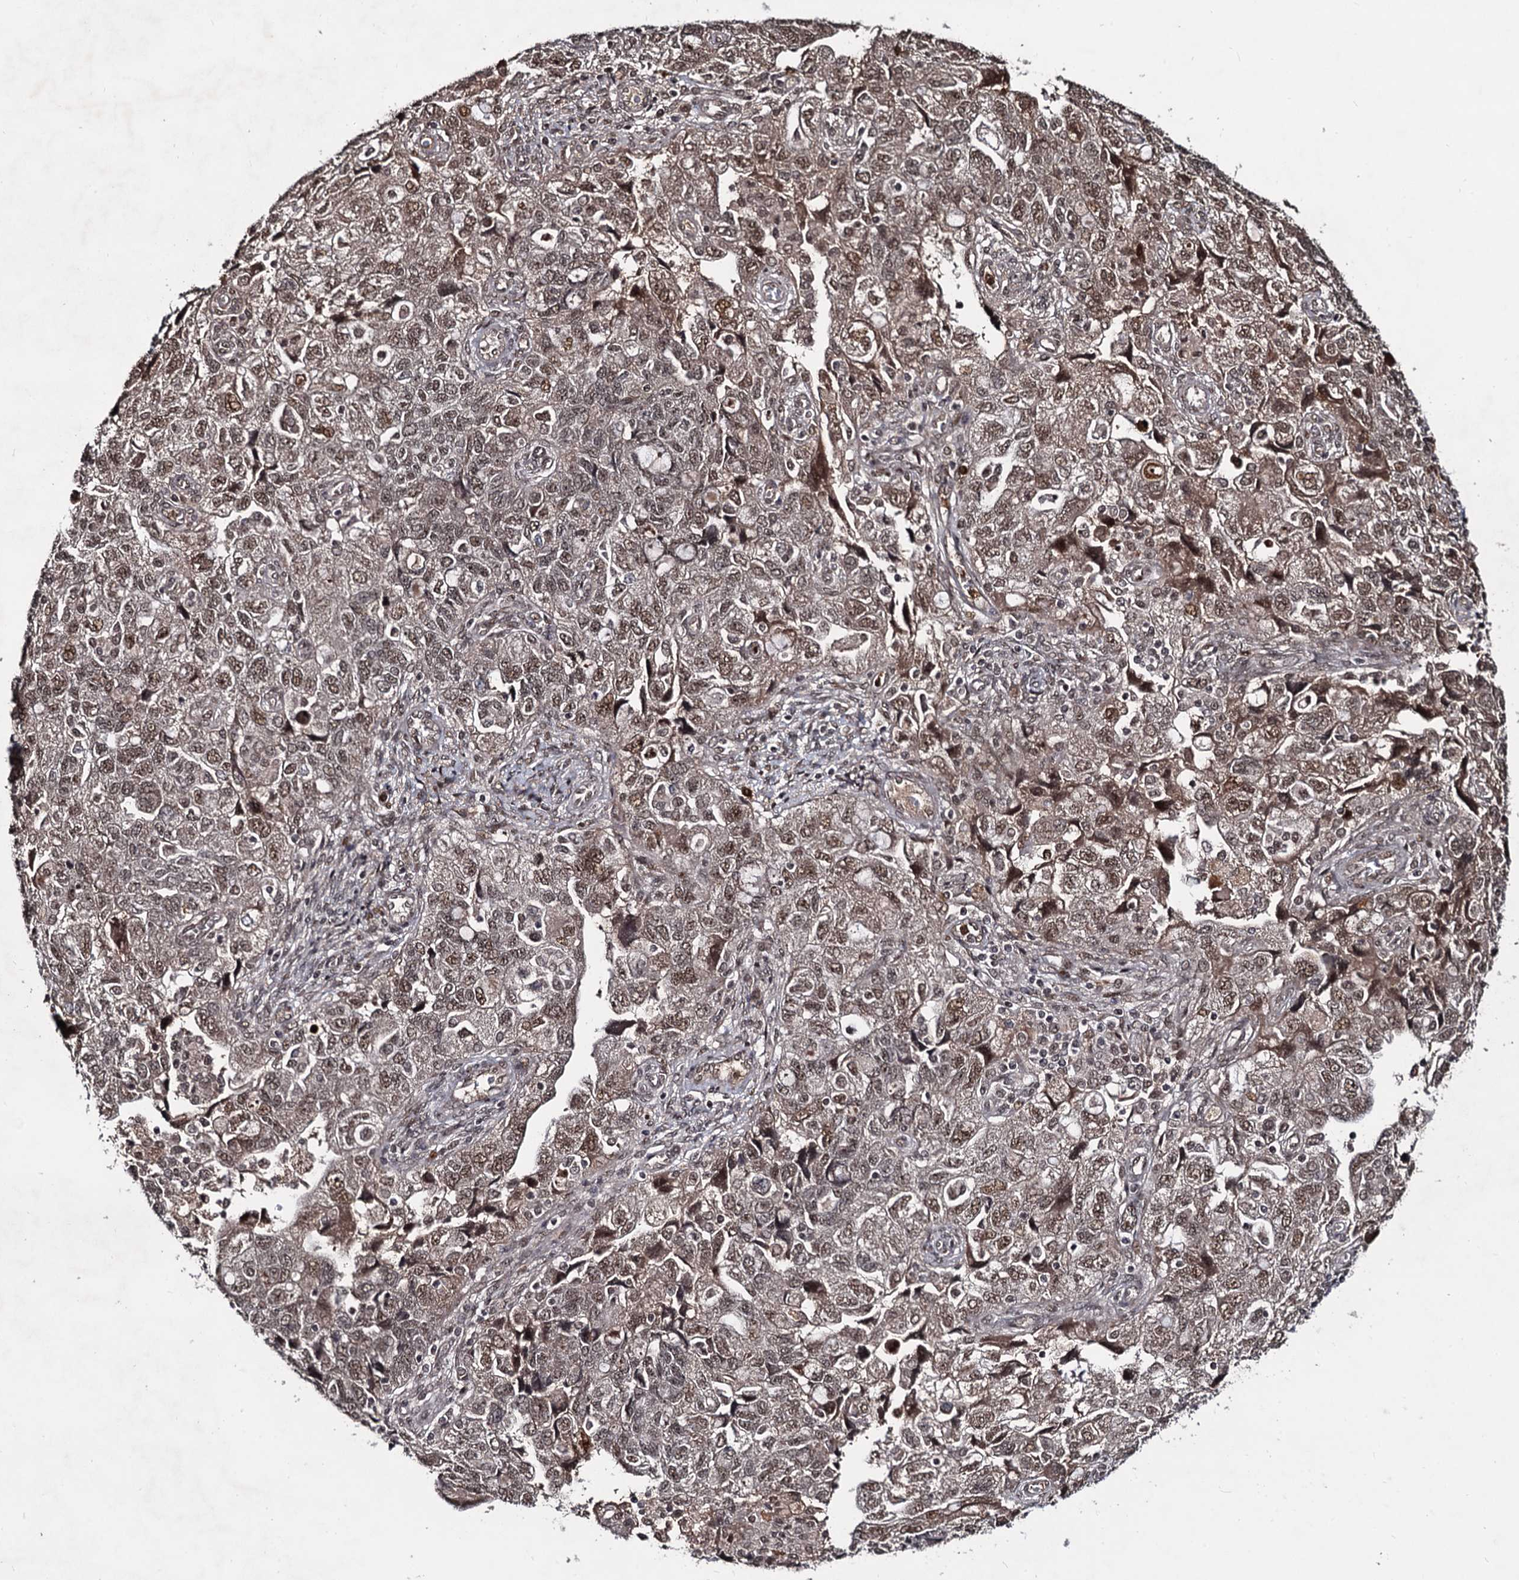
{"staining": {"intensity": "moderate", "quantity": ">75%", "location": "cytoplasmic/membranous,nuclear"}, "tissue": "ovarian cancer", "cell_type": "Tumor cells", "image_type": "cancer", "snomed": [{"axis": "morphology", "description": "Carcinoma, NOS"}, {"axis": "morphology", "description": "Cystadenocarcinoma, serous, NOS"}, {"axis": "topography", "description": "Ovary"}], "caption": "The photomicrograph displays immunohistochemical staining of ovarian cancer. There is moderate cytoplasmic/membranous and nuclear positivity is present in approximately >75% of tumor cells. (DAB (3,3'-diaminobenzidine) = brown stain, brightfield microscopy at high magnification).", "gene": "SFSWAP", "patient": {"sex": "female", "age": 69}}